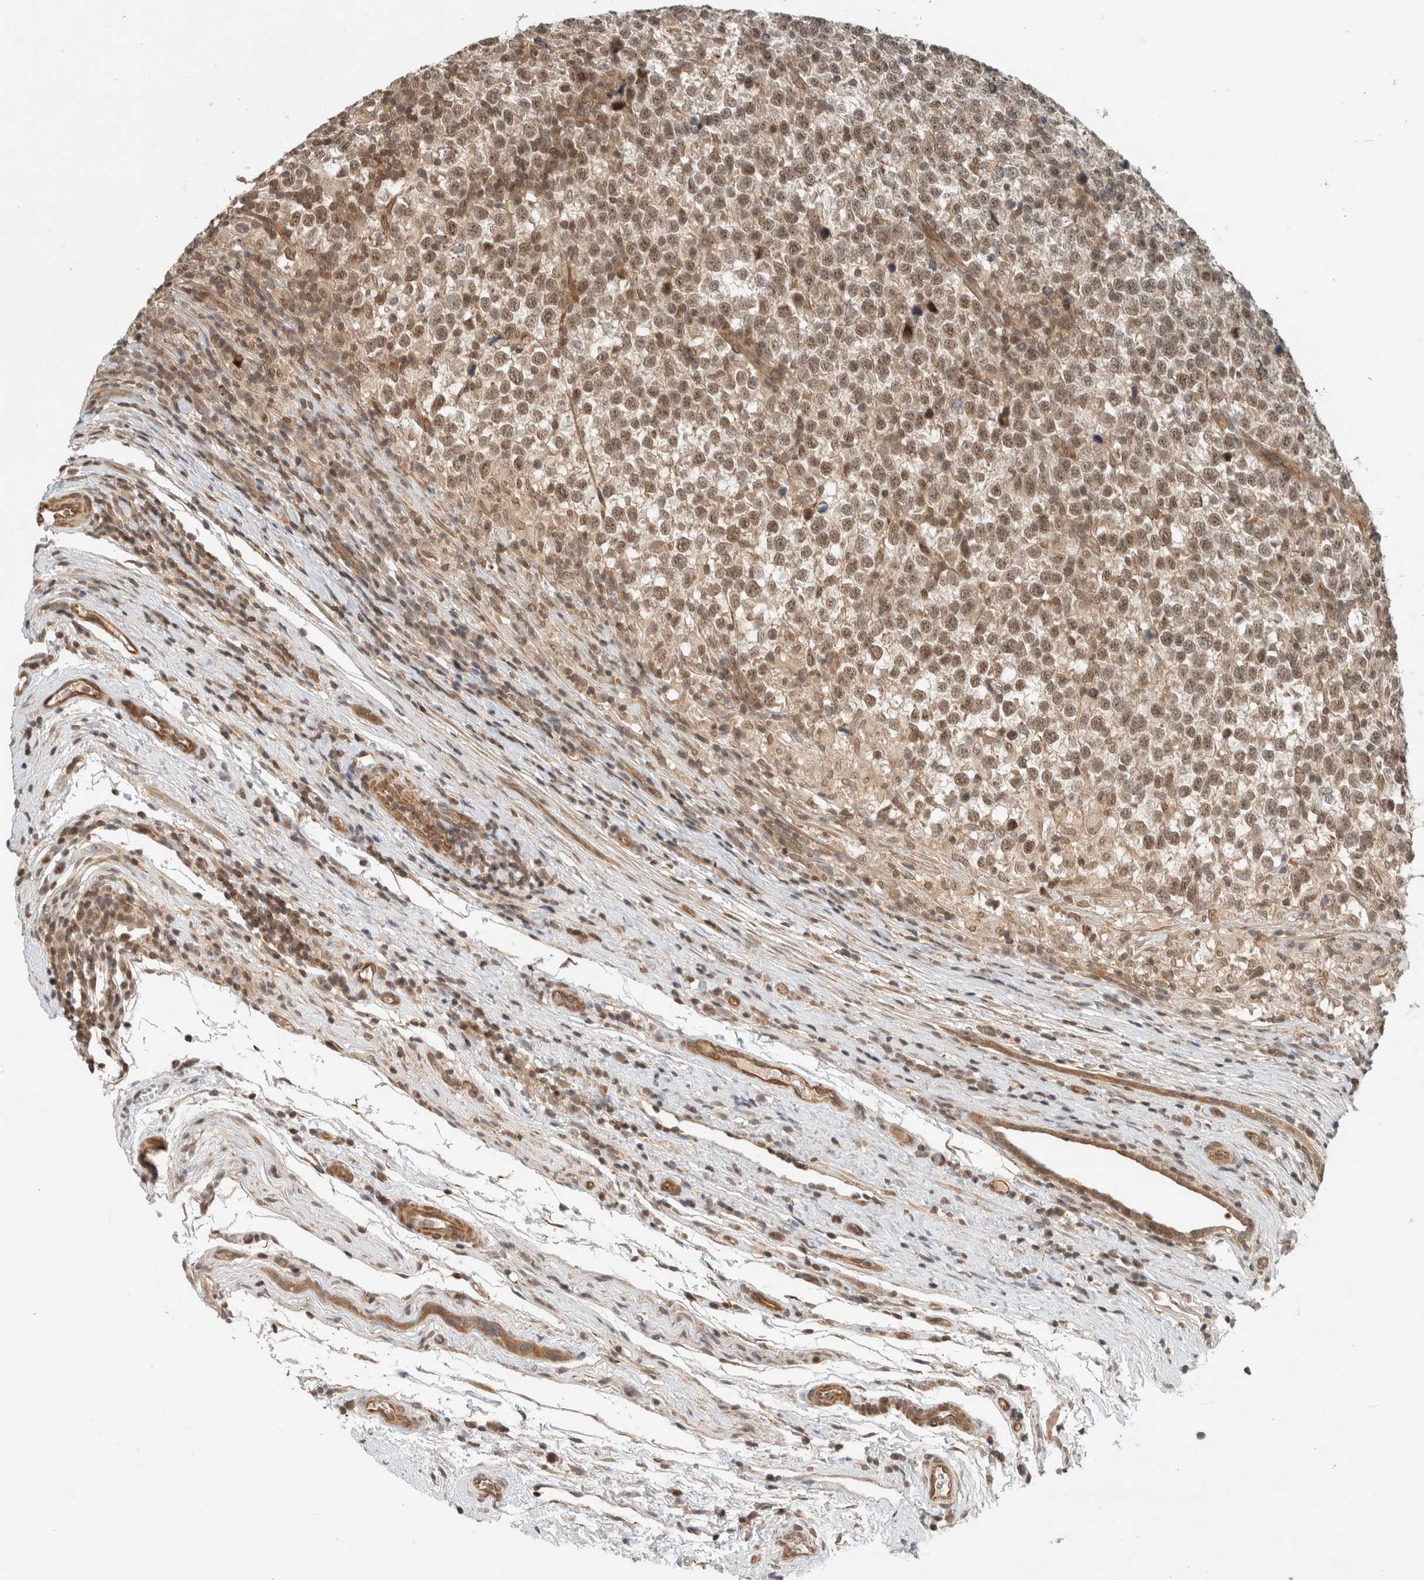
{"staining": {"intensity": "moderate", "quantity": ">75%", "location": "nuclear"}, "tissue": "testis cancer", "cell_type": "Tumor cells", "image_type": "cancer", "snomed": [{"axis": "morphology", "description": "Normal tissue, NOS"}, {"axis": "morphology", "description": "Seminoma, NOS"}, {"axis": "topography", "description": "Testis"}], "caption": "DAB immunohistochemical staining of human testis seminoma exhibits moderate nuclear protein positivity in about >75% of tumor cells. (Stains: DAB in brown, nuclei in blue, Microscopy: brightfield microscopy at high magnification).", "gene": "CAAP1", "patient": {"sex": "male", "age": 43}}